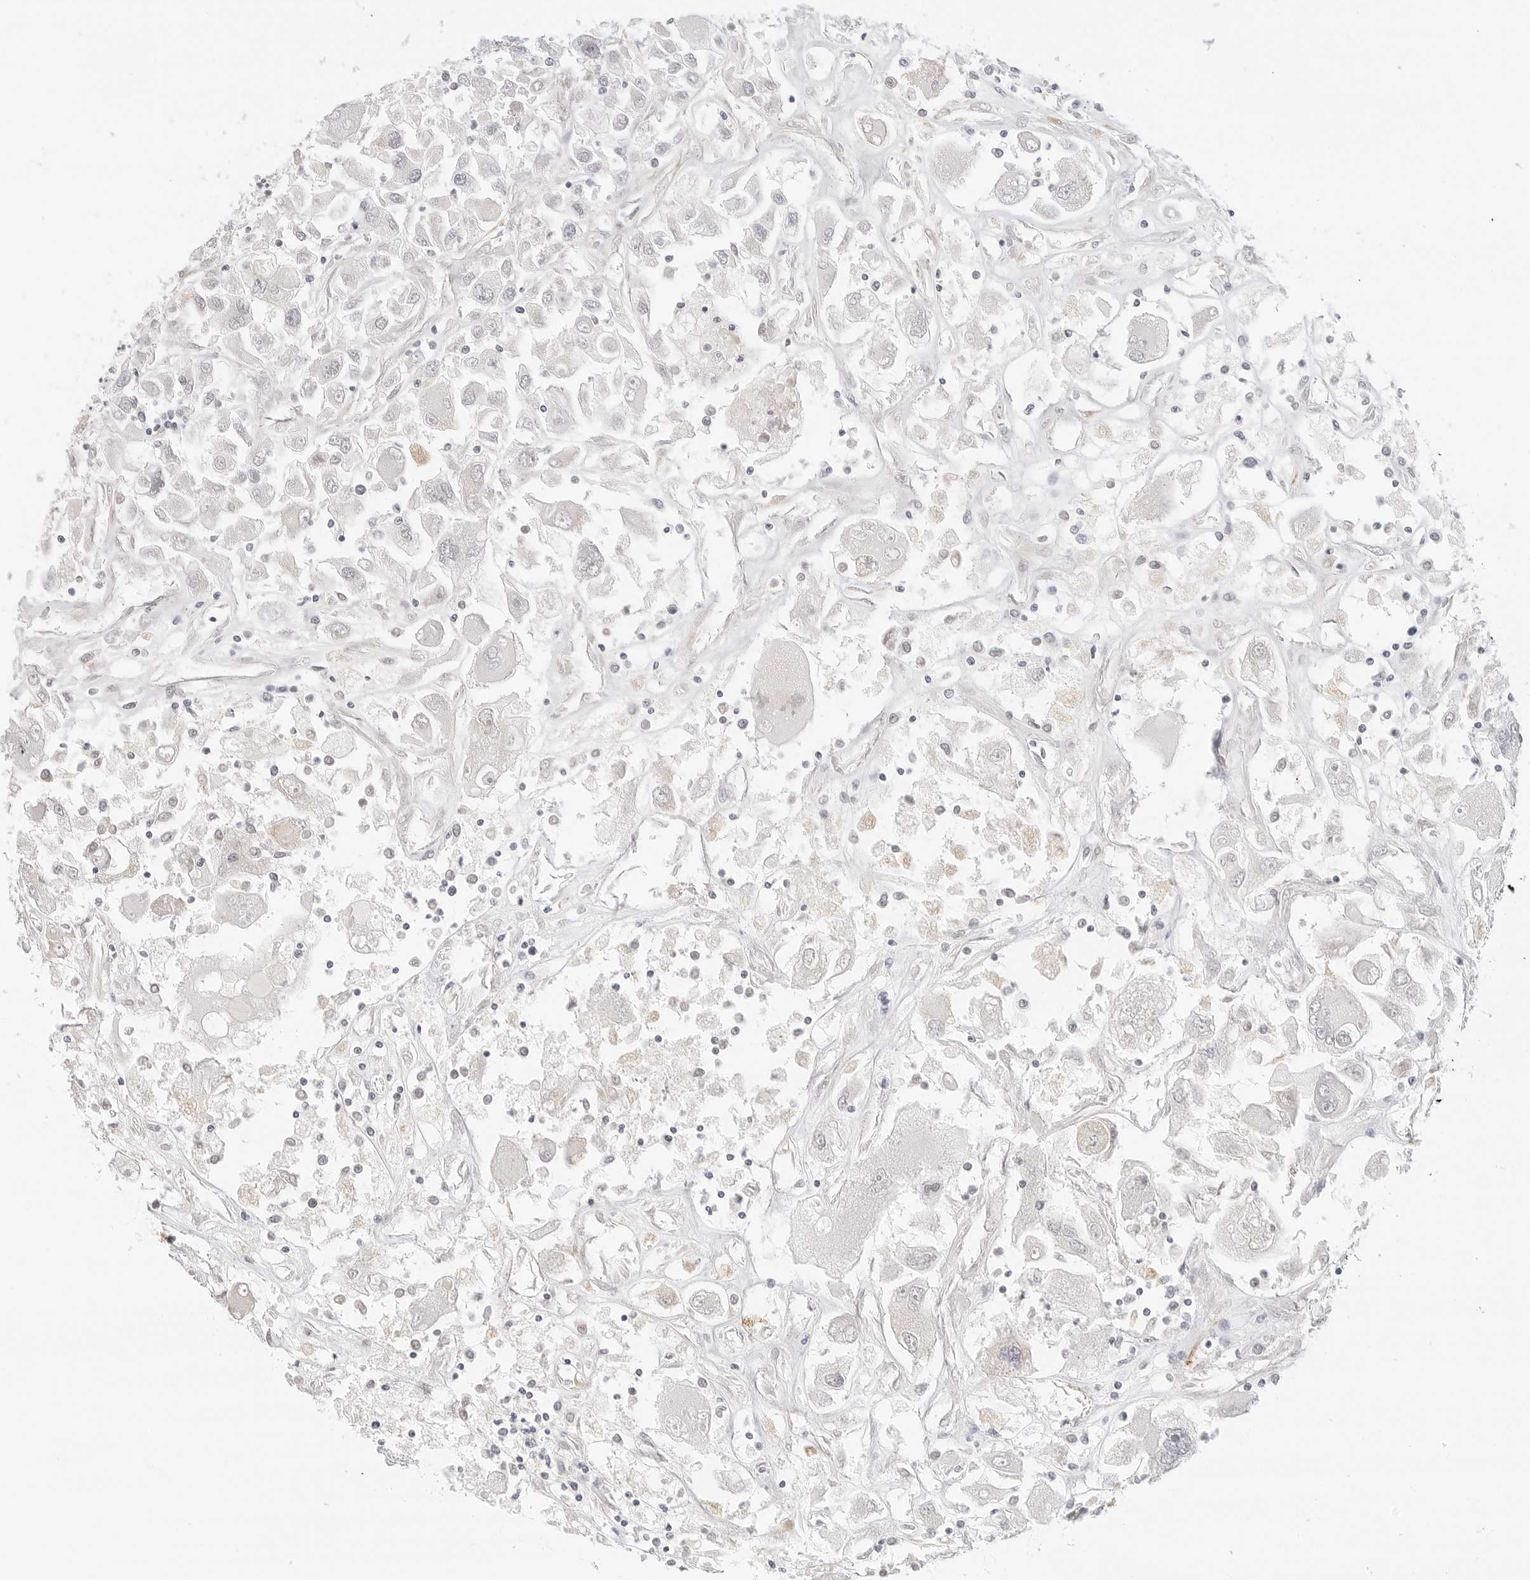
{"staining": {"intensity": "negative", "quantity": "none", "location": "none"}, "tissue": "renal cancer", "cell_type": "Tumor cells", "image_type": "cancer", "snomed": [{"axis": "morphology", "description": "Adenocarcinoma, NOS"}, {"axis": "topography", "description": "Kidney"}], "caption": "Tumor cells are negative for brown protein staining in adenocarcinoma (renal).", "gene": "PCDH19", "patient": {"sex": "female", "age": 52}}